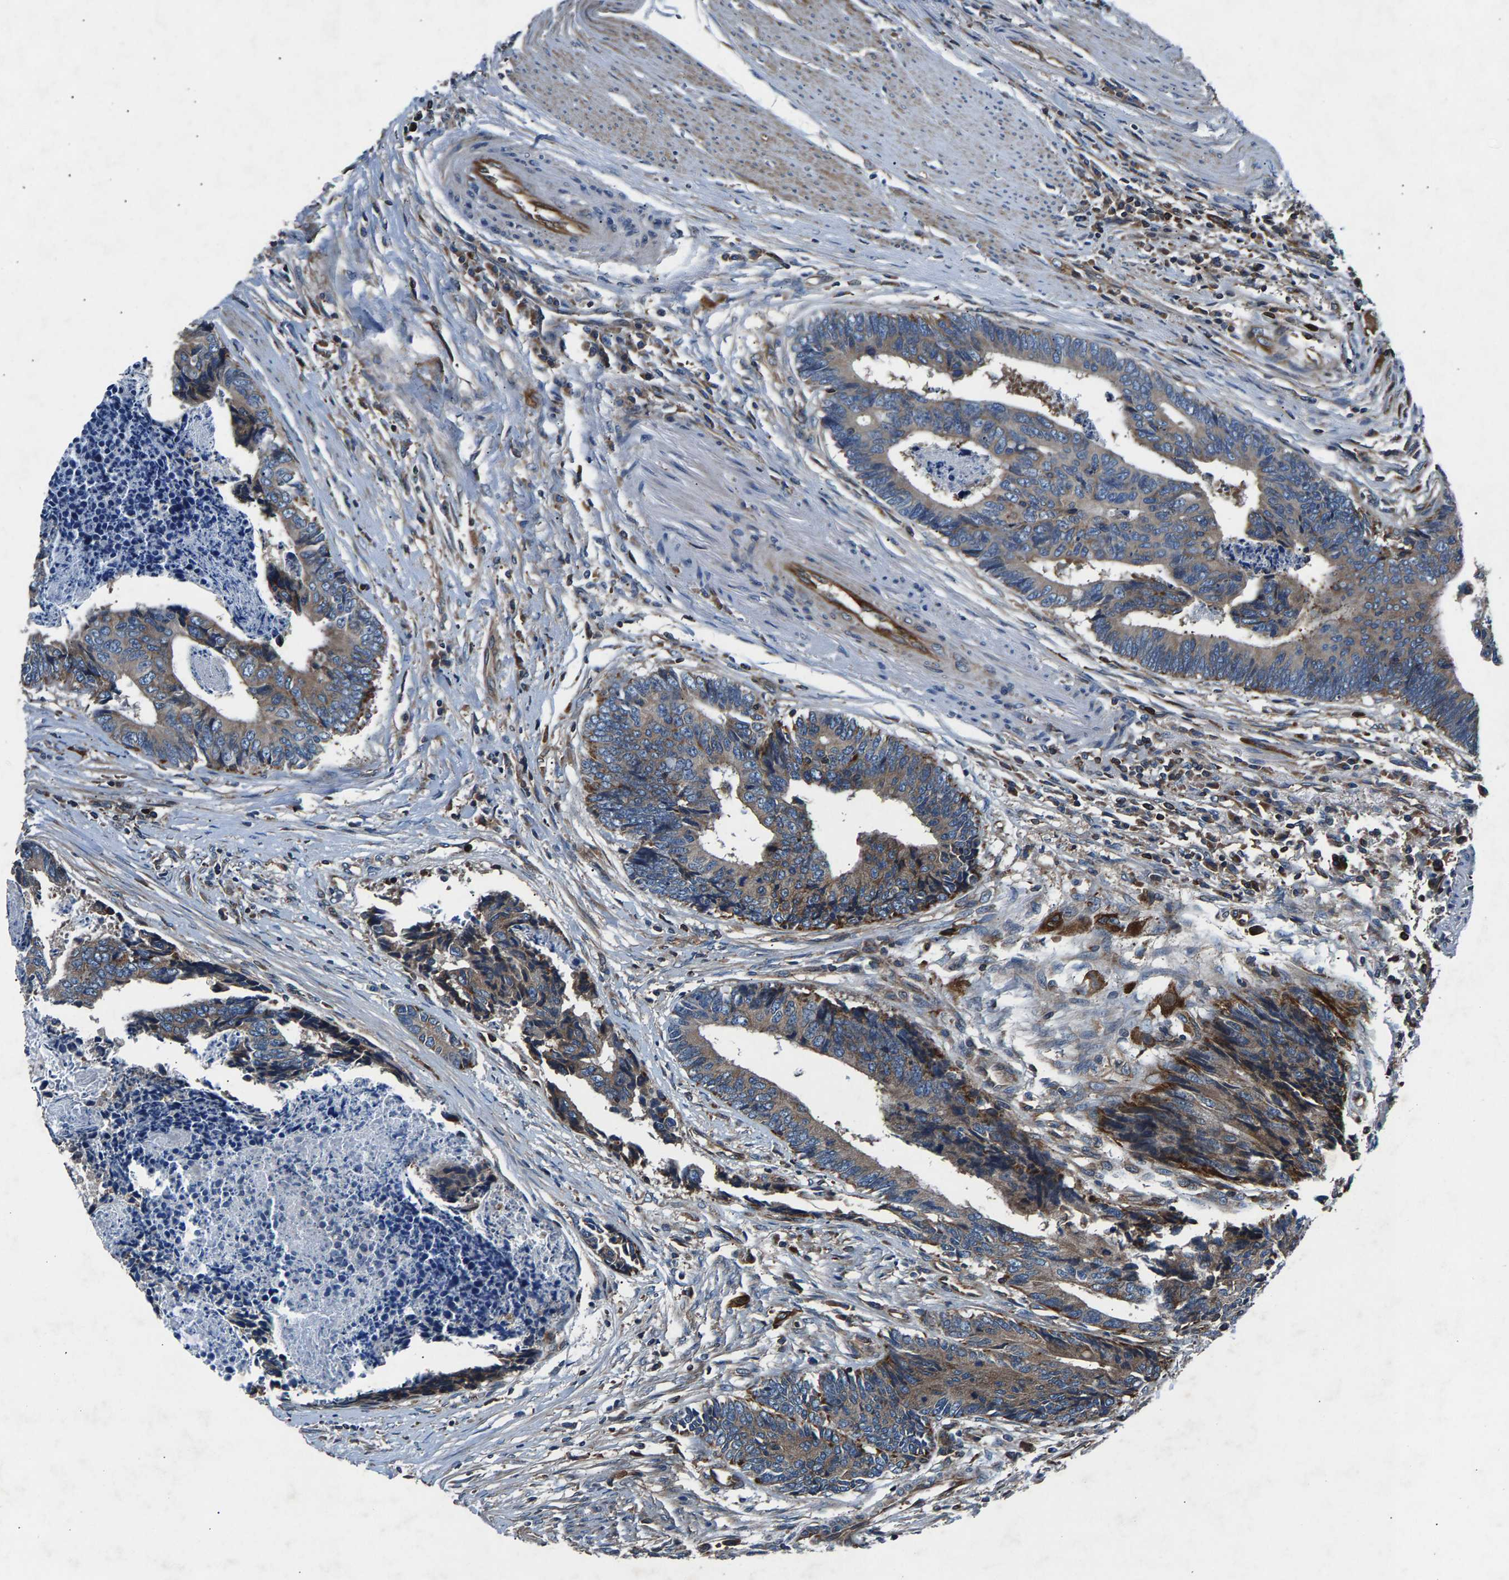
{"staining": {"intensity": "weak", "quantity": ">75%", "location": "cytoplasmic/membranous"}, "tissue": "colorectal cancer", "cell_type": "Tumor cells", "image_type": "cancer", "snomed": [{"axis": "morphology", "description": "Adenocarcinoma, NOS"}, {"axis": "topography", "description": "Rectum"}], "caption": "Brown immunohistochemical staining in human adenocarcinoma (colorectal) demonstrates weak cytoplasmic/membranous staining in about >75% of tumor cells. Ihc stains the protein in brown and the nuclei are stained blue.", "gene": "LPCAT1", "patient": {"sex": "male", "age": 84}}